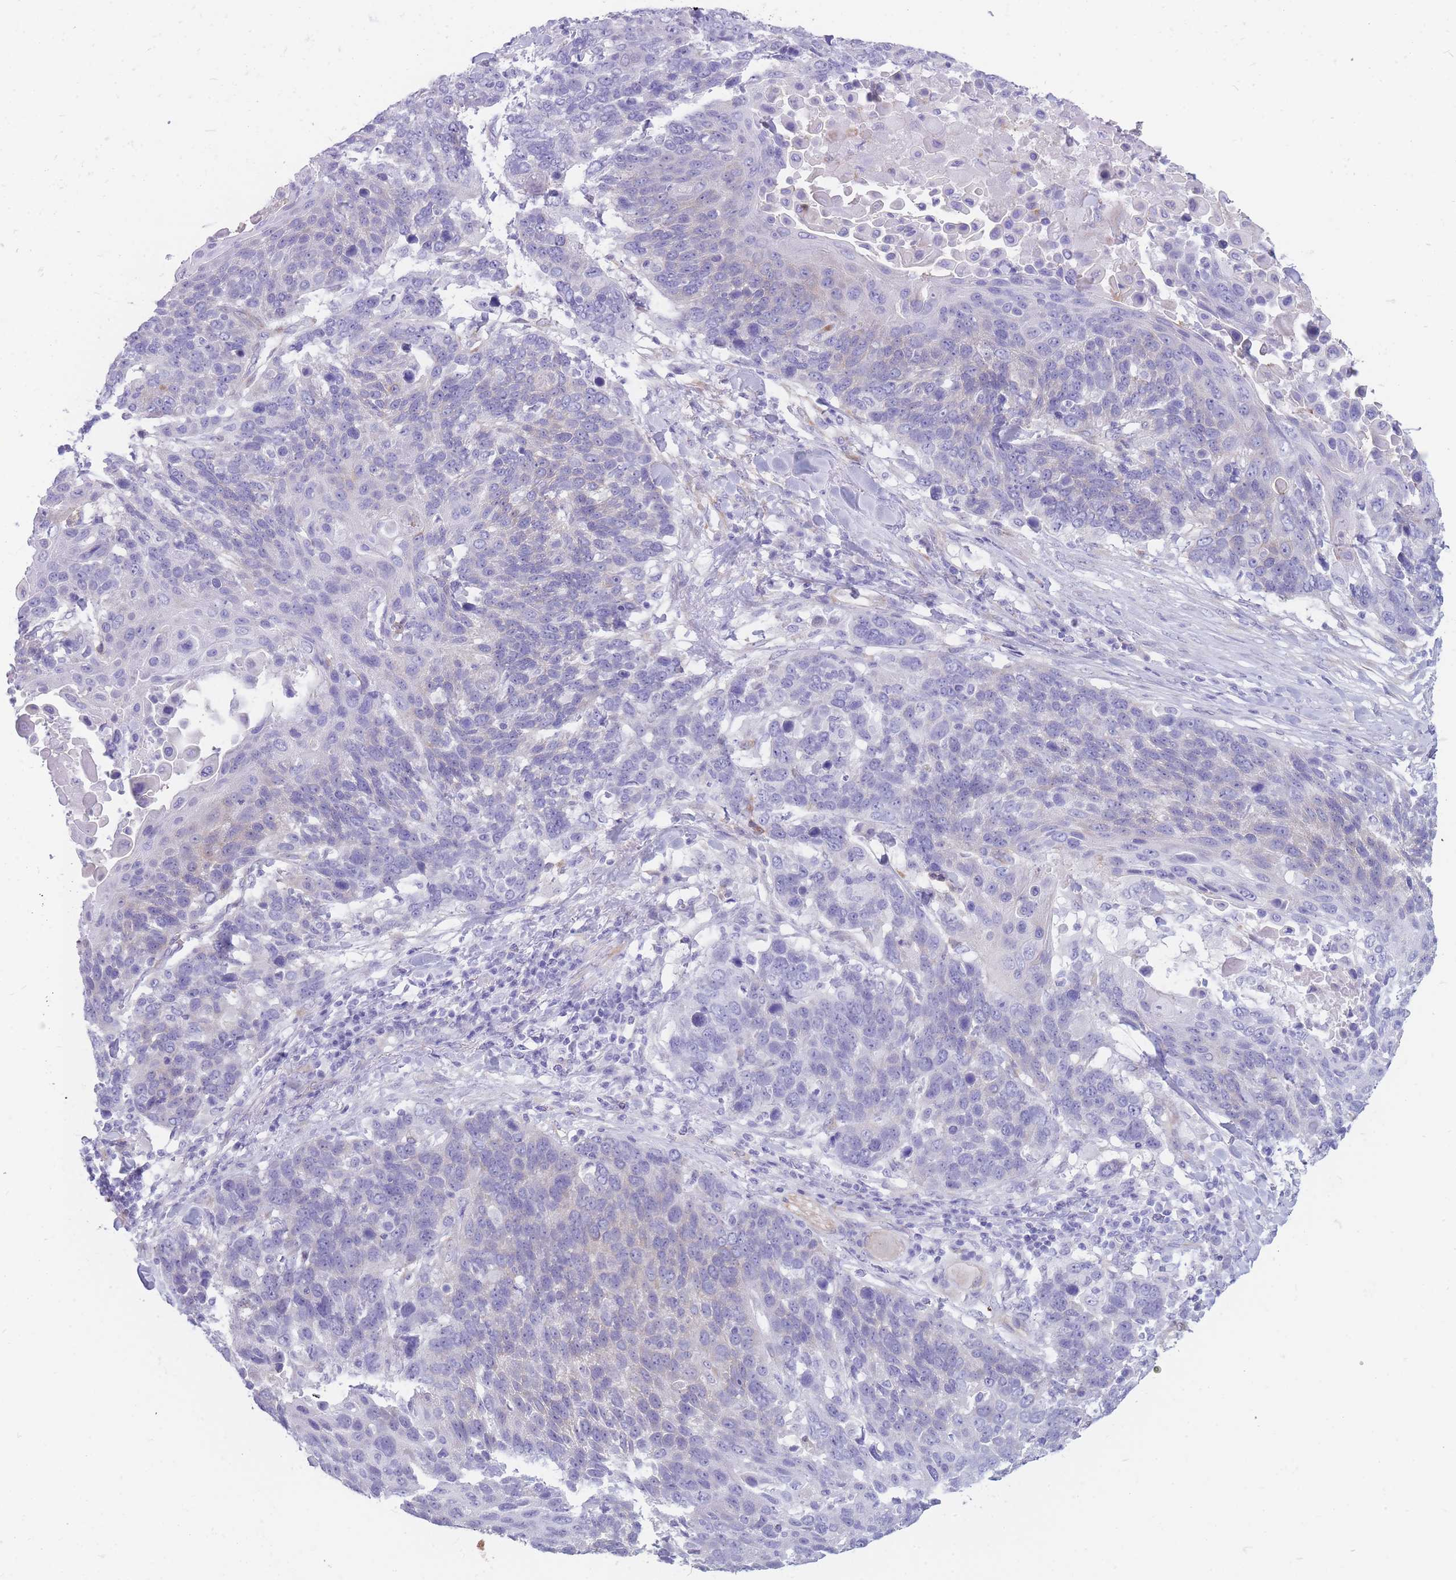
{"staining": {"intensity": "negative", "quantity": "none", "location": "none"}, "tissue": "lung cancer", "cell_type": "Tumor cells", "image_type": "cancer", "snomed": [{"axis": "morphology", "description": "Squamous cell carcinoma, NOS"}, {"axis": "topography", "description": "Lung"}], "caption": "The histopathology image displays no staining of tumor cells in squamous cell carcinoma (lung).", "gene": "MTSS2", "patient": {"sex": "male", "age": 66}}